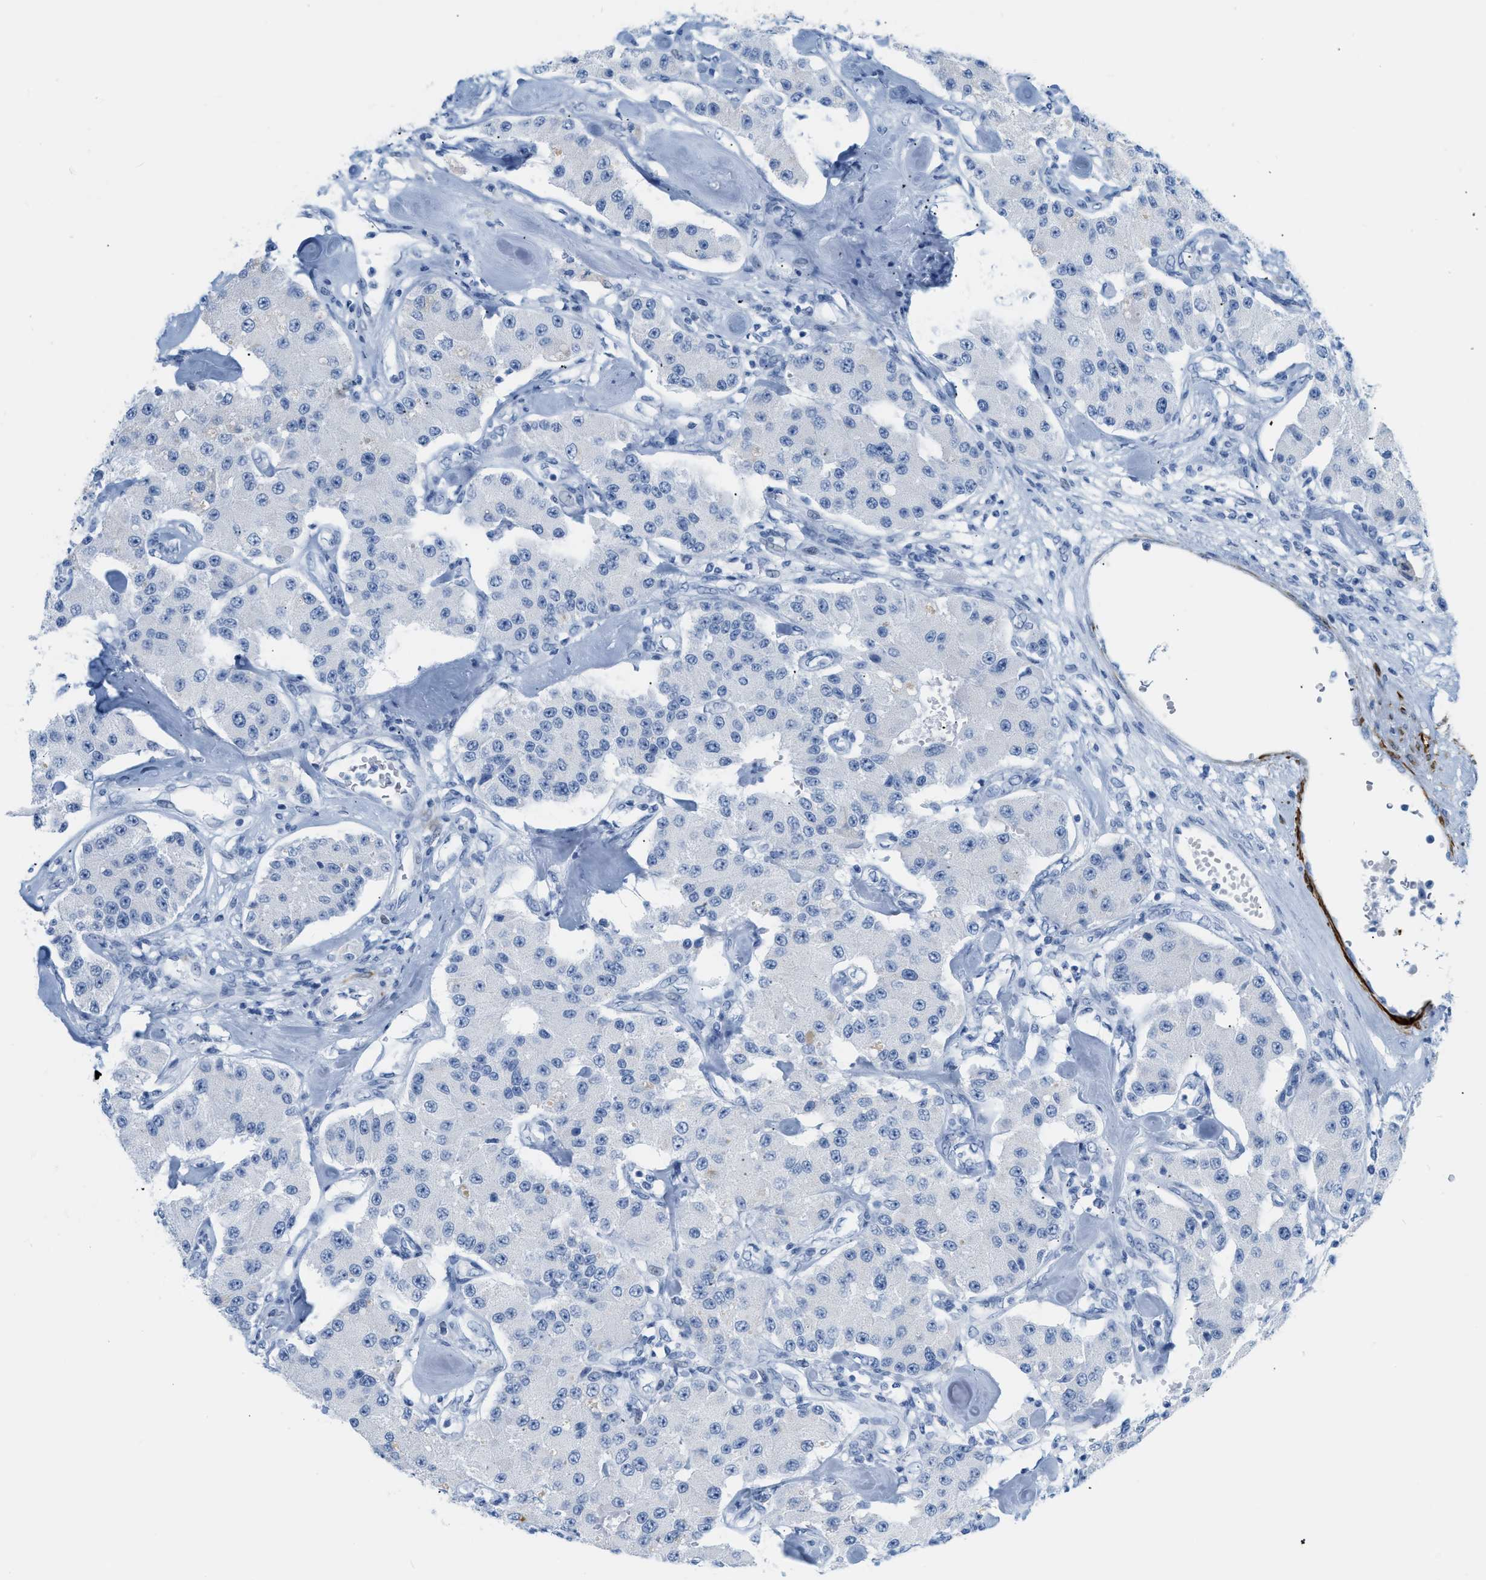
{"staining": {"intensity": "negative", "quantity": "none", "location": "none"}, "tissue": "carcinoid", "cell_type": "Tumor cells", "image_type": "cancer", "snomed": [{"axis": "morphology", "description": "Carcinoid, malignant, NOS"}, {"axis": "topography", "description": "Pancreas"}], "caption": "This is an immunohistochemistry (IHC) photomicrograph of human carcinoid. There is no expression in tumor cells.", "gene": "DES", "patient": {"sex": "male", "age": 41}}